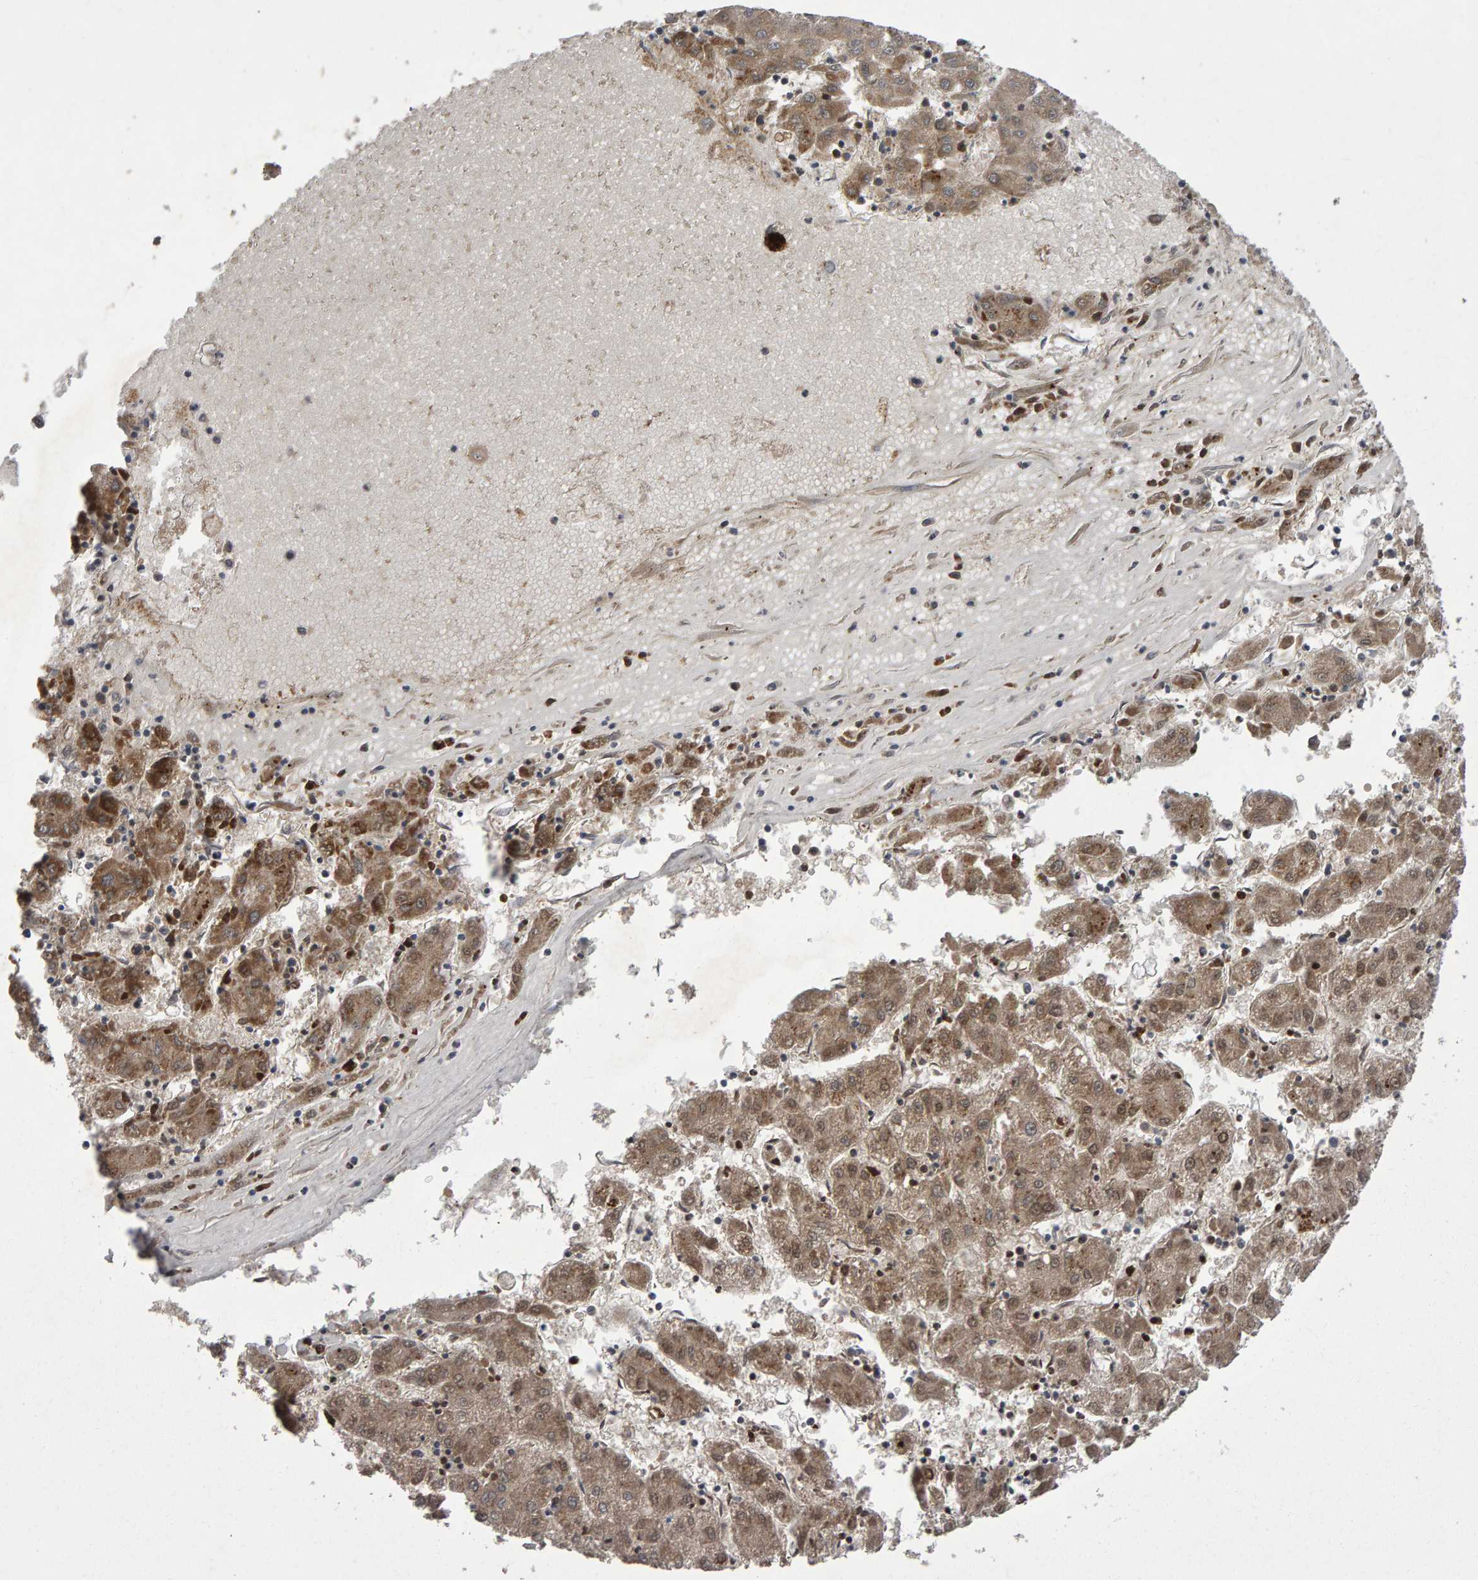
{"staining": {"intensity": "moderate", "quantity": ">75%", "location": "cytoplasmic/membranous"}, "tissue": "liver cancer", "cell_type": "Tumor cells", "image_type": "cancer", "snomed": [{"axis": "morphology", "description": "Carcinoma, Hepatocellular, NOS"}, {"axis": "topography", "description": "Liver"}], "caption": "Hepatocellular carcinoma (liver) stained with a brown dye displays moderate cytoplasmic/membranous positive expression in about >75% of tumor cells.", "gene": "PGS1", "patient": {"sex": "male", "age": 72}}